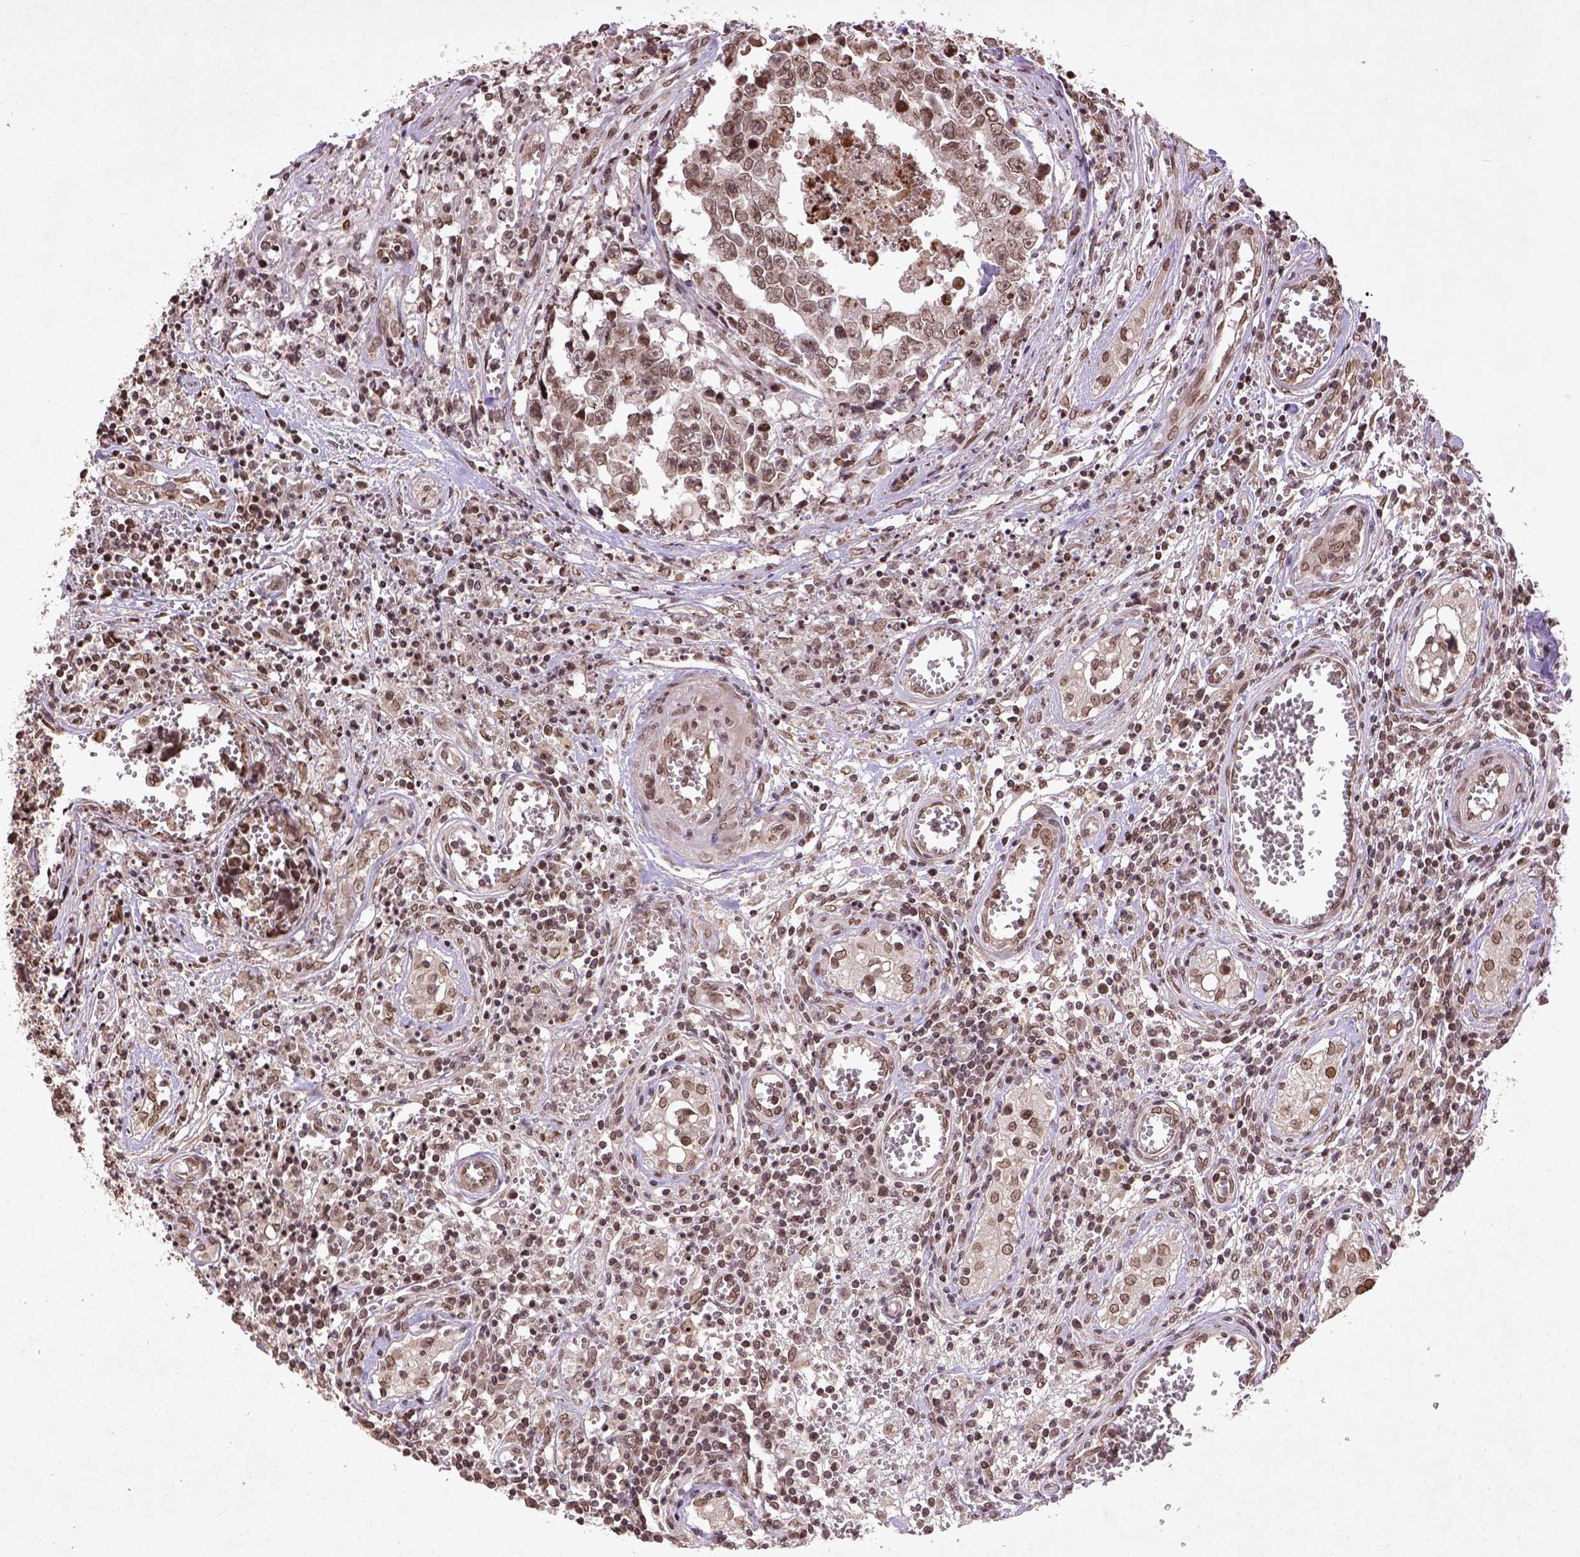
{"staining": {"intensity": "moderate", "quantity": ">75%", "location": "nuclear"}, "tissue": "testis cancer", "cell_type": "Tumor cells", "image_type": "cancer", "snomed": [{"axis": "morphology", "description": "Carcinoma, Embryonal, NOS"}, {"axis": "topography", "description": "Testis"}], "caption": "Approximately >75% of tumor cells in testis embryonal carcinoma exhibit moderate nuclear protein positivity as visualized by brown immunohistochemical staining.", "gene": "BANF1", "patient": {"sex": "male", "age": 36}}